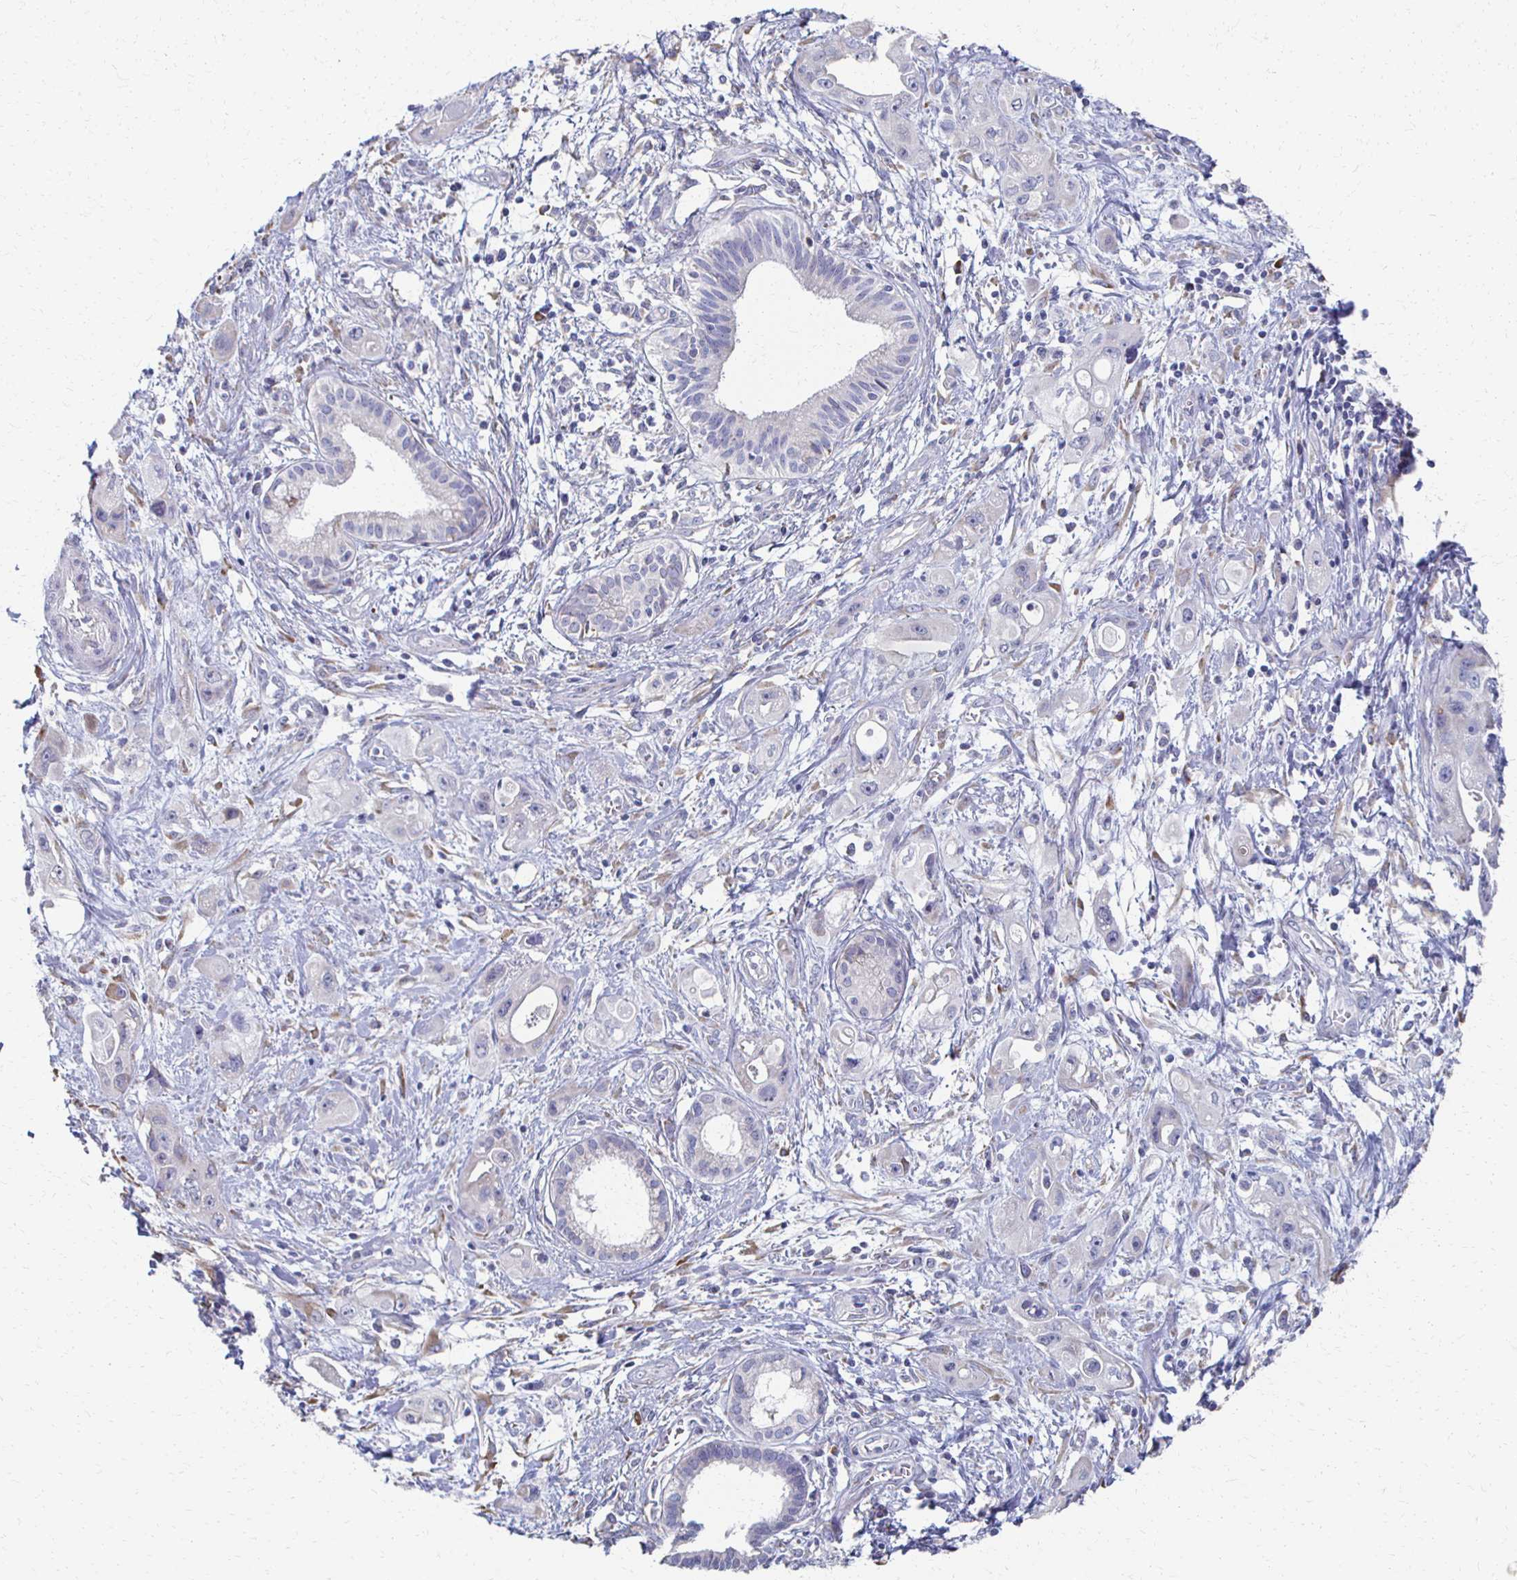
{"staining": {"intensity": "negative", "quantity": "none", "location": "none"}, "tissue": "pancreatic cancer", "cell_type": "Tumor cells", "image_type": "cancer", "snomed": [{"axis": "morphology", "description": "Adenocarcinoma, NOS"}, {"axis": "topography", "description": "Pancreas"}], "caption": "Human adenocarcinoma (pancreatic) stained for a protein using immunohistochemistry shows no staining in tumor cells.", "gene": "ATP1A3", "patient": {"sex": "female", "age": 66}}